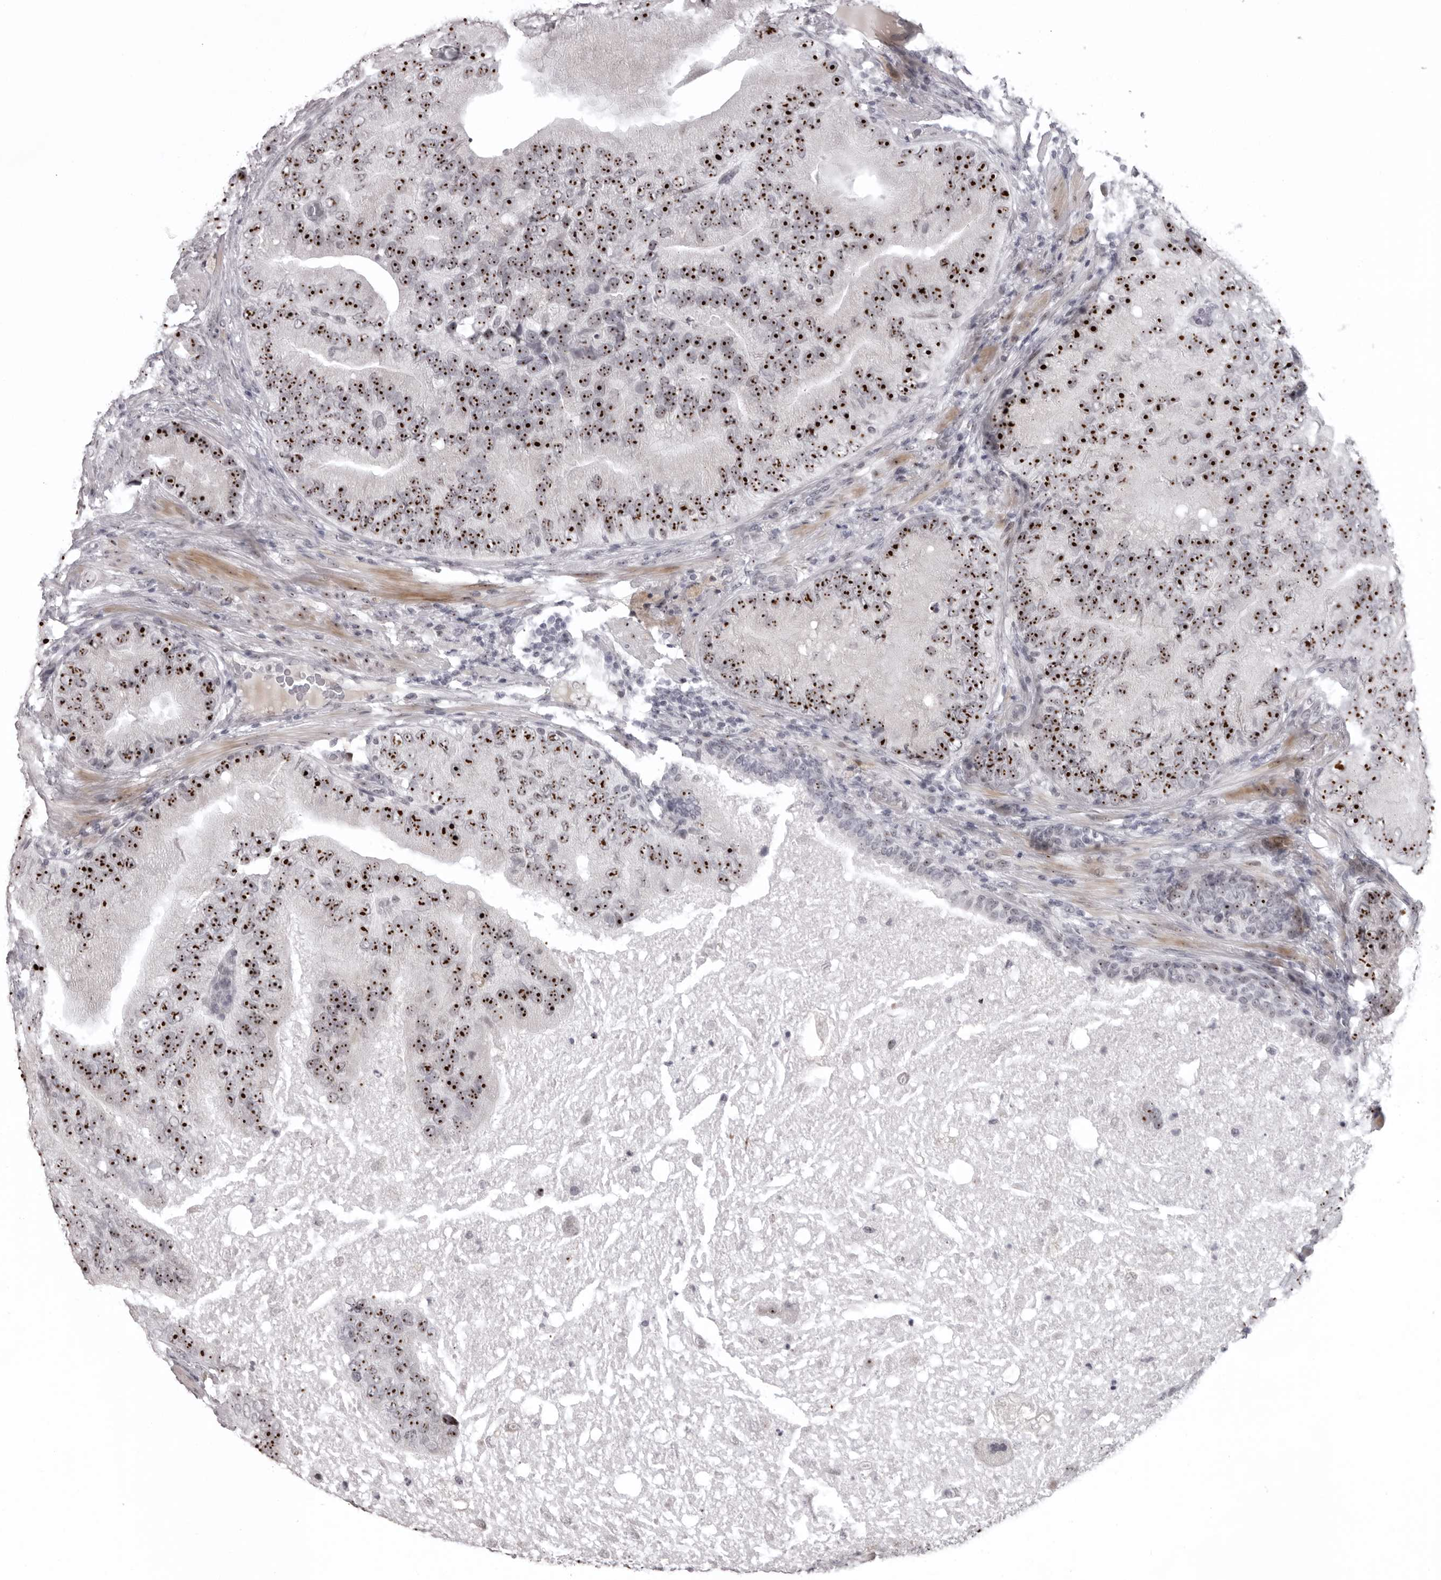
{"staining": {"intensity": "strong", "quantity": ">75%", "location": "nuclear"}, "tissue": "prostate cancer", "cell_type": "Tumor cells", "image_type": "cancer", "snomed": [{"axis": "morphology", "description": "Adenocarcinoma, High grade"}, {"axis": "topography", "description": "Prostate"}], "caption": "A brown stain shows strong nuclear positivity of a protein in human prostate cancer tumor cells.", "gene": "HELZ", "patient": {"sex": "male", "age": 70}}